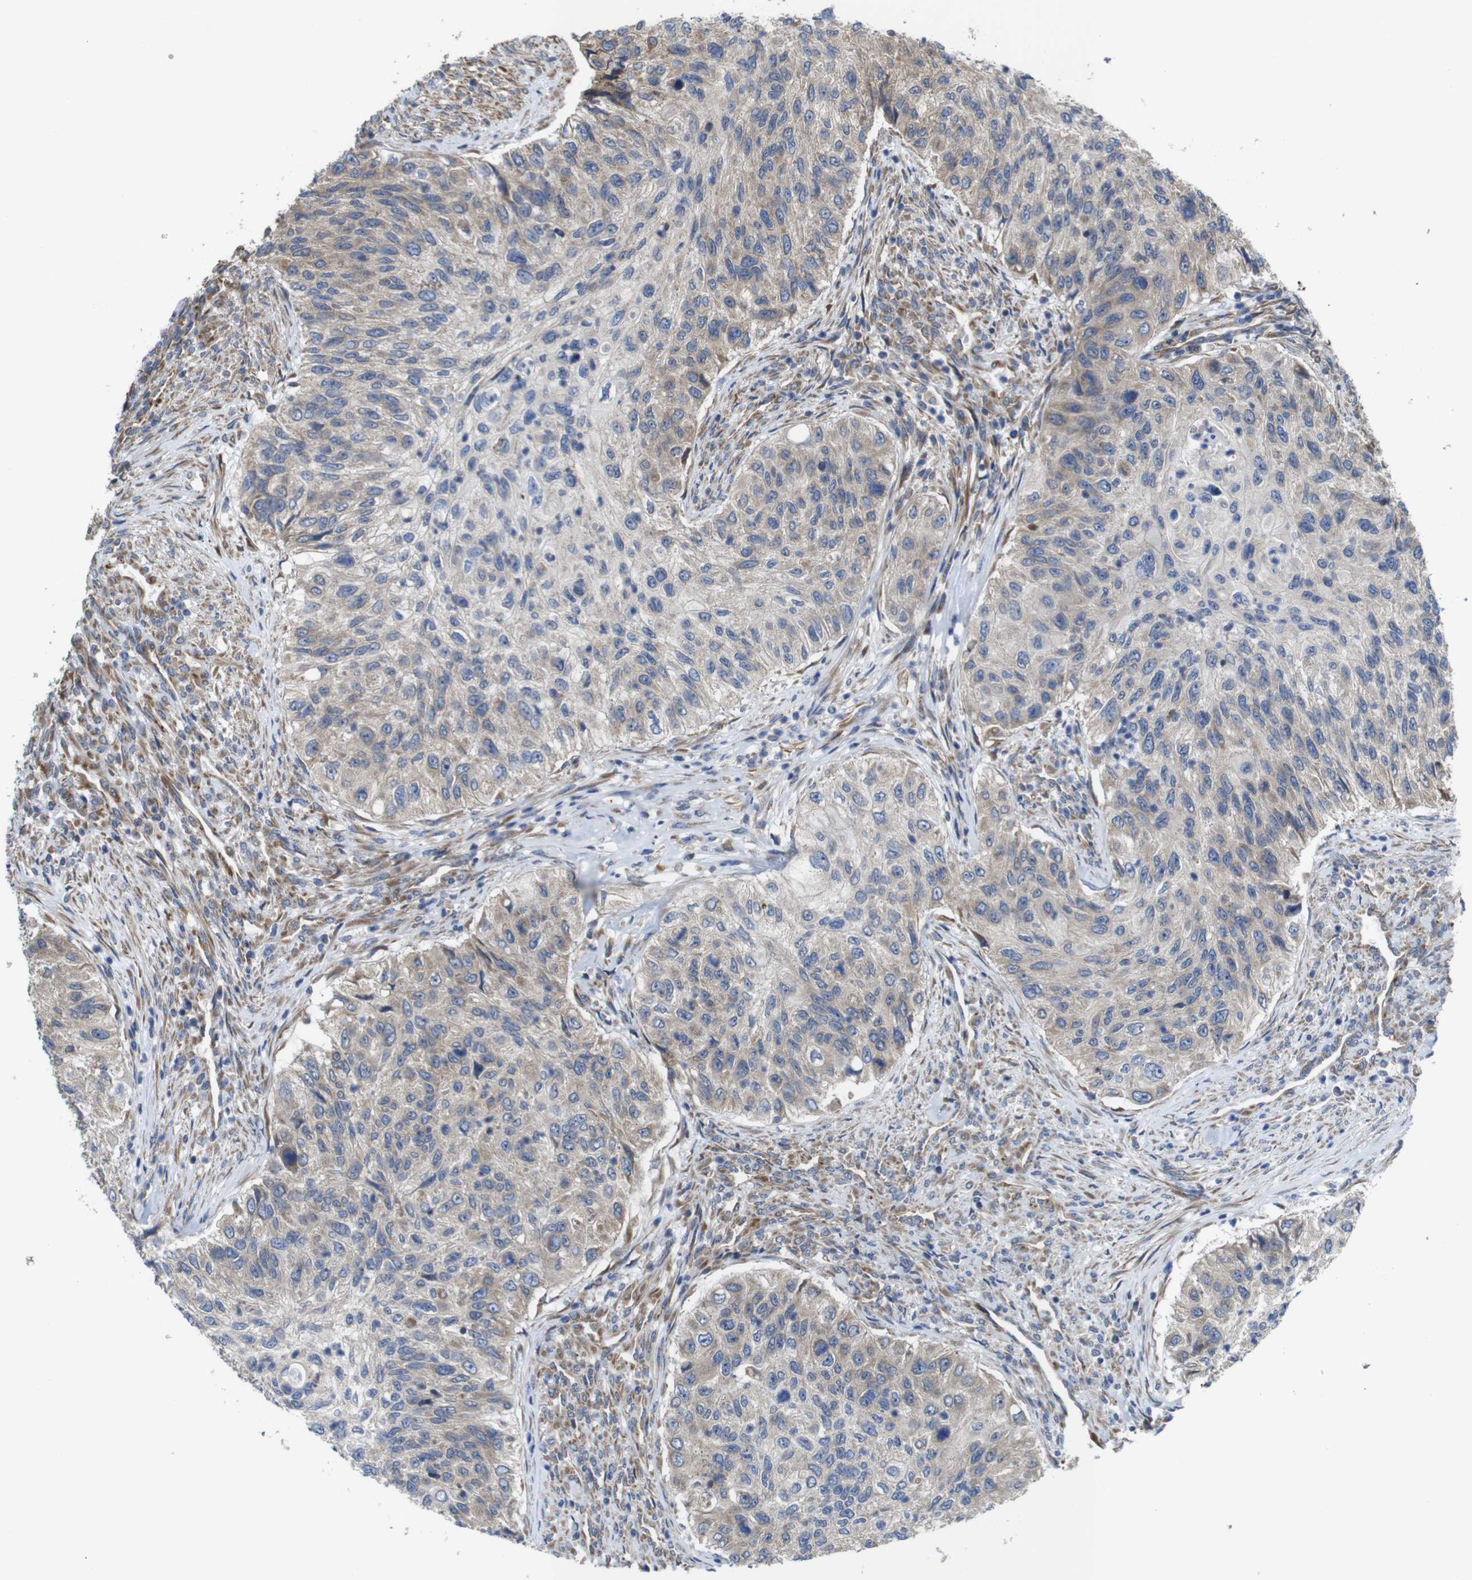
{"staining": {"intensity": "weak", "quantity": ">75%", "location": "cytoplasmic/membranous"}, "tissue": "urothelial cancer", "cell_type": "Tumor cells", "image_type": "cancer", "snomed": [{"axis": "morphology", "description": "Urothelial carcinoma, High grade"}, {"axis": "topography", "description": "Urinary bladder"}], "caption": "This is an image of immunohistochemistry (IHC) staining of urothelial cancer, which shows weak expression in the cytoplasmic/membranous of tumor cells.", "gene": "POMK", "patient": {"sex": "female", "age": 60}}